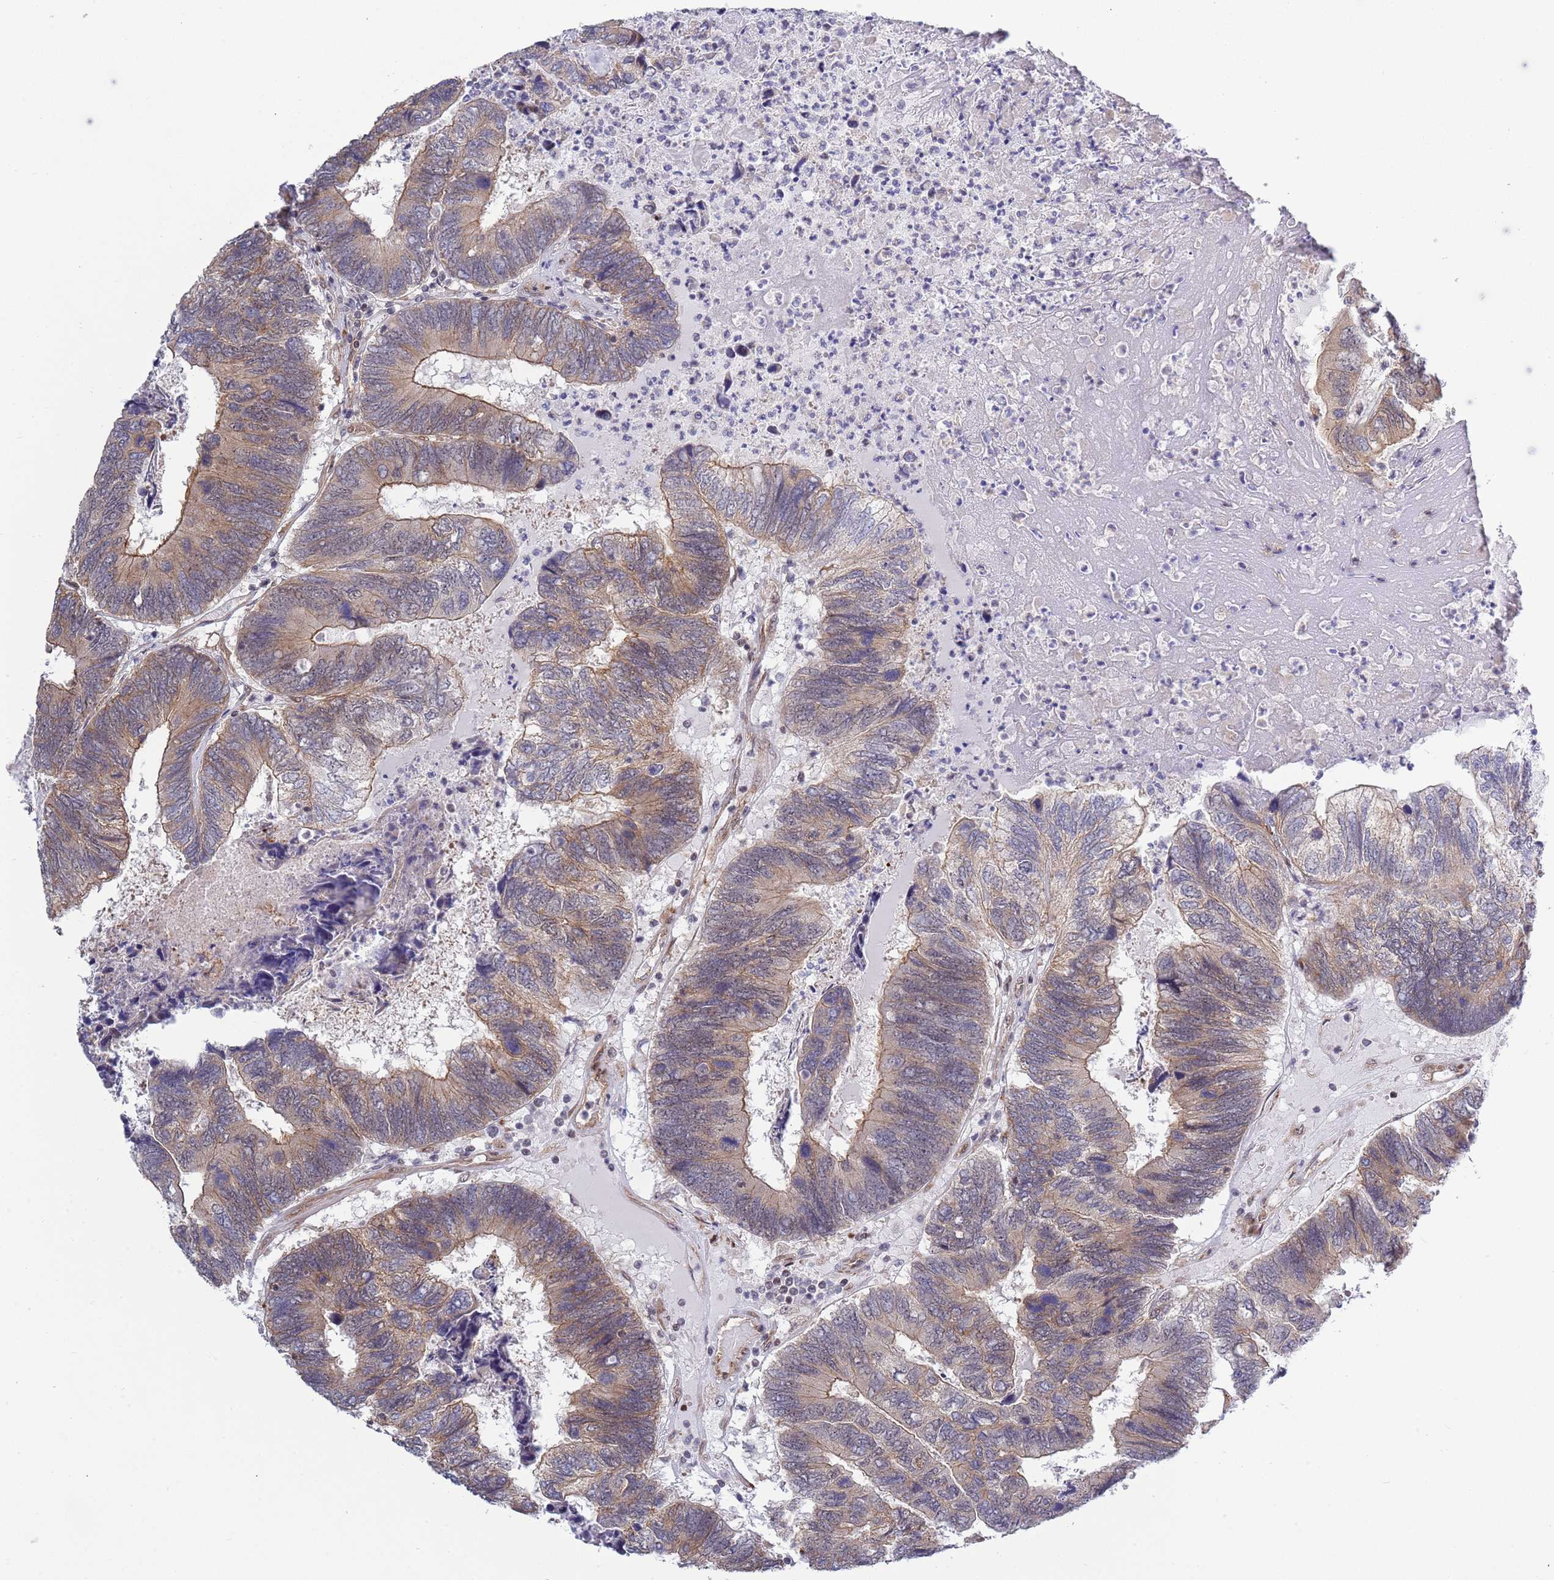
{"staining": {"intensity": "weak", "quantity": ">75%", "location": "cytoplasmic/membranous"}, "tissue": "colorectal cancer", "cell_type": "Tumor cells", "image_type": "cancer", "snomed": [{"axis": "morphology", "description": "Adenocarcinoma, NOS"}, {"axis": "topography", "description": "Colon"}], "caption": "Colorectal cancer (adenocarcinoma) stained for a protein (brown) shows weak cytoplasmic/membranous positive expression in approximately >75% of tumor cells.", "gene": "TBX10", "patient": {"sex": "female", "age": 67}}